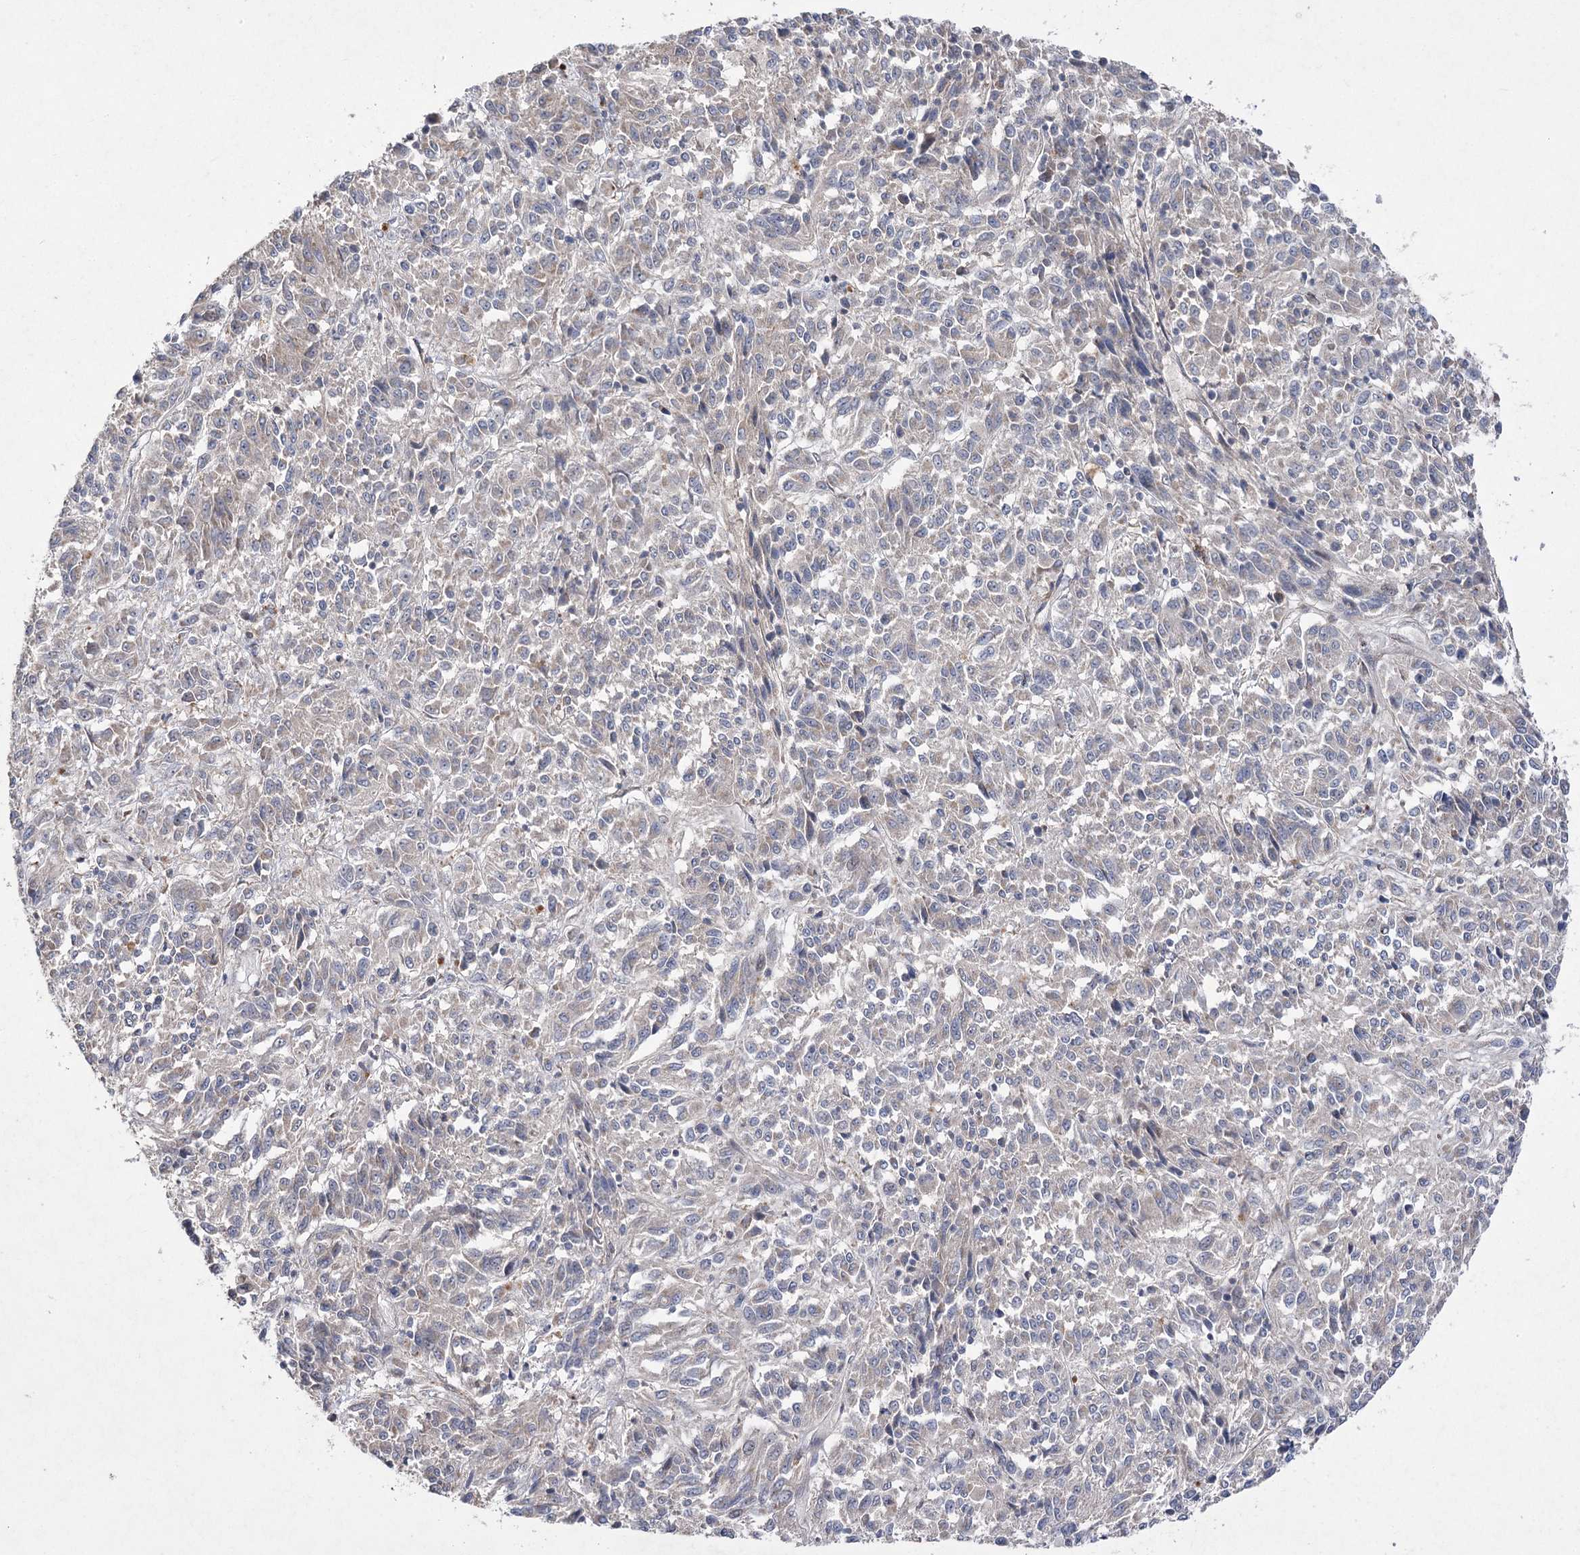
{"staining": {"intensity": "weak", "quantity": "<25%", "location": "cytoplasmic/membranous"}, "tissue": "melanoma", "cell_type": "Tumor cells", "image_type": "cancer", "snomed": [{"axis": "morphology", "description": "Malignant melanoma, Metastatic site"}, {"axis": "topography", "description": "Lung"}], "caption": "IHC of malignant melanoma (metastatic site) shows no positivity in tumor cells.", "gene": "FANCL", "patient": {"sex": "male", "age": 64}}